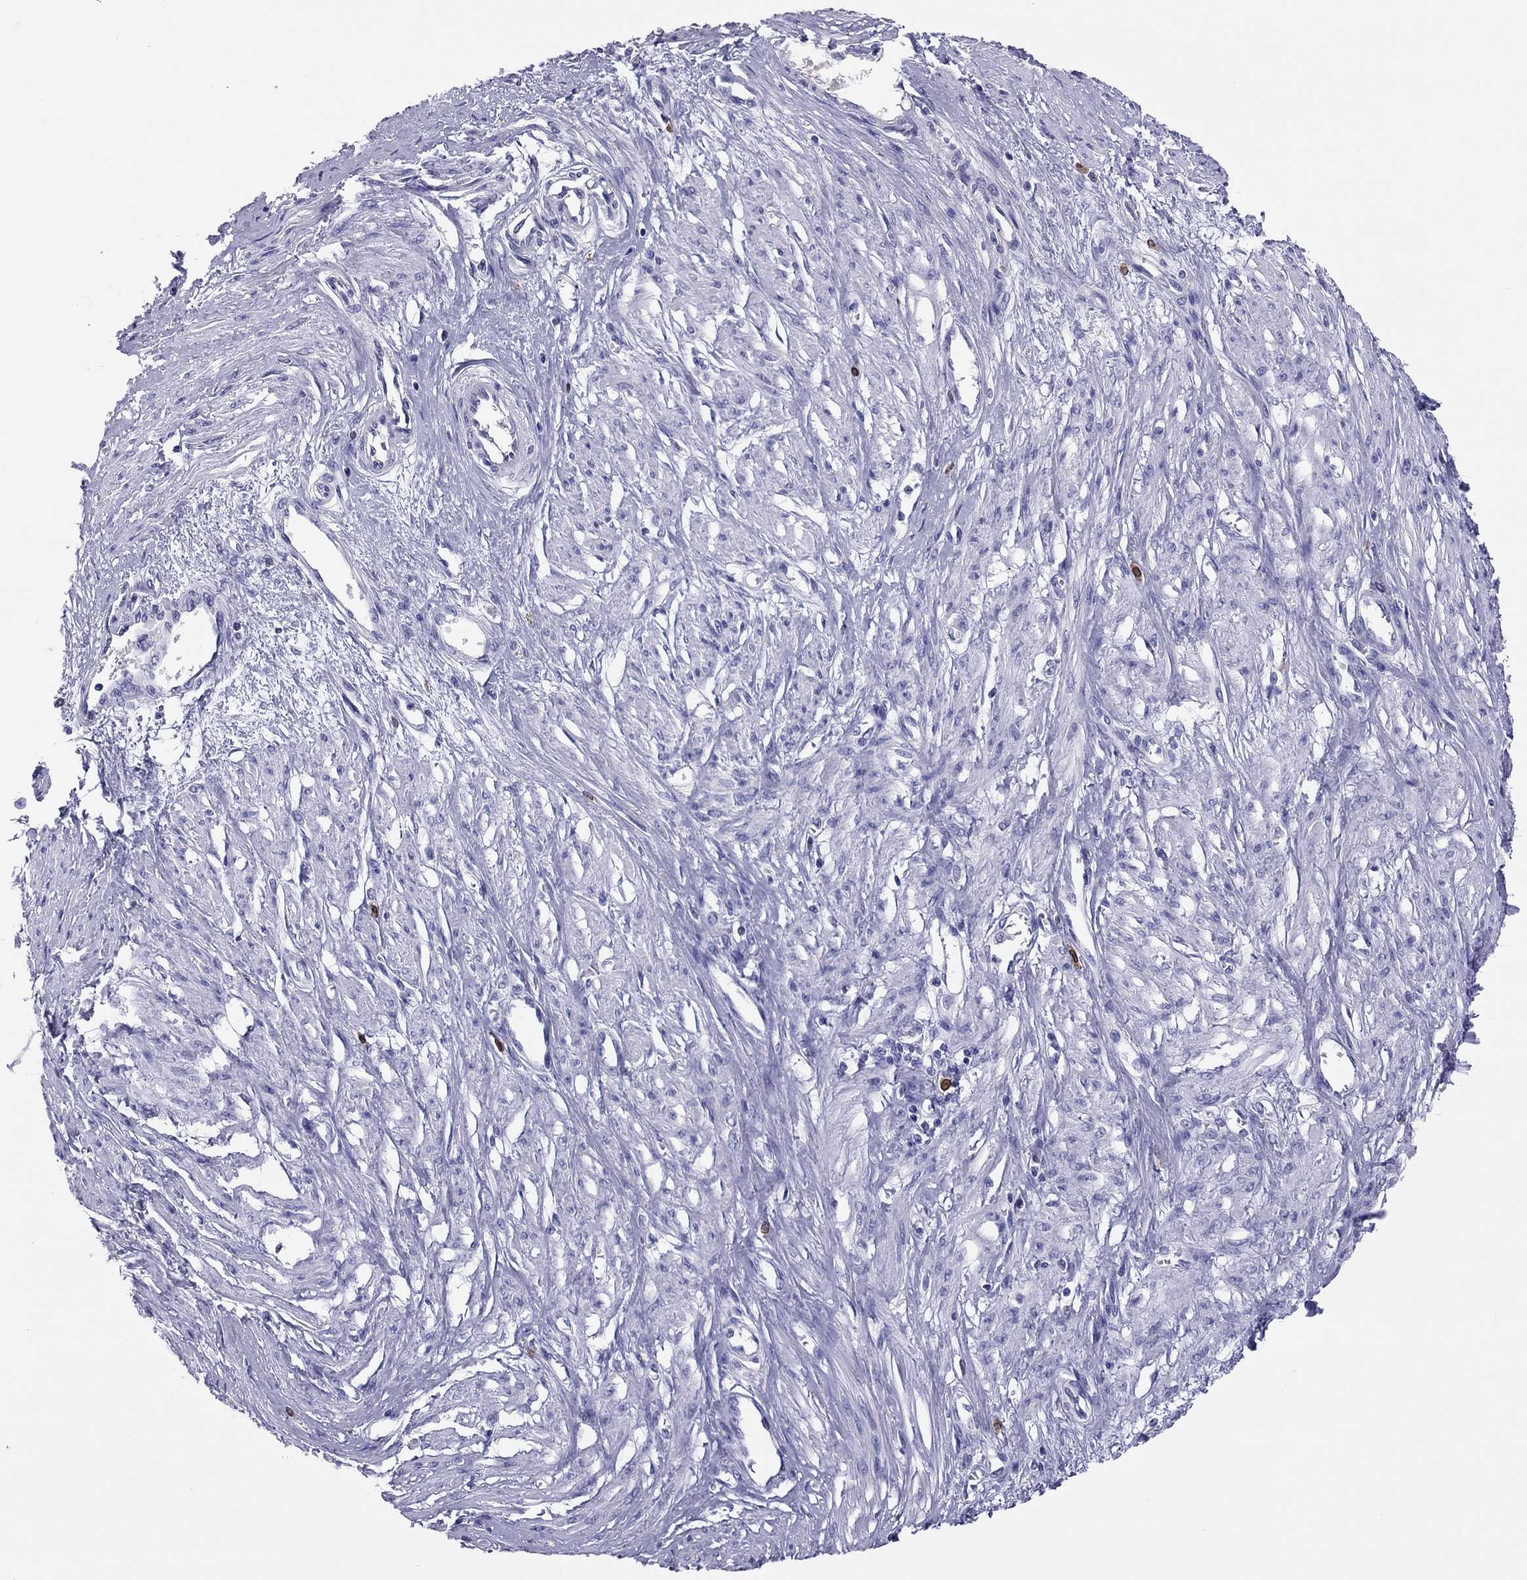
{"staining": {"intensity": "strong", "quantity": "25%-75%", "location": "cytoplasmic/membranous"}, "tissue": "smooth muscle", "cell_type": "Smooth muscle cells", "image_type": "normal", "snomed": [{"axis": "morphology", "description": "Normal tissue, NOS"}, {"axis": "topography", "description": "Smooth muscle"}, {"axis": "topography", "description": "Uterus"}], "caption": "Protein staining reveals strong cytoplasmic/membranous expression in about 25%-75% of smooth muscle cells in benign smooth muscle.", "gene": "ADORA2A", "patient": {"sex": "female", "age": 39}}